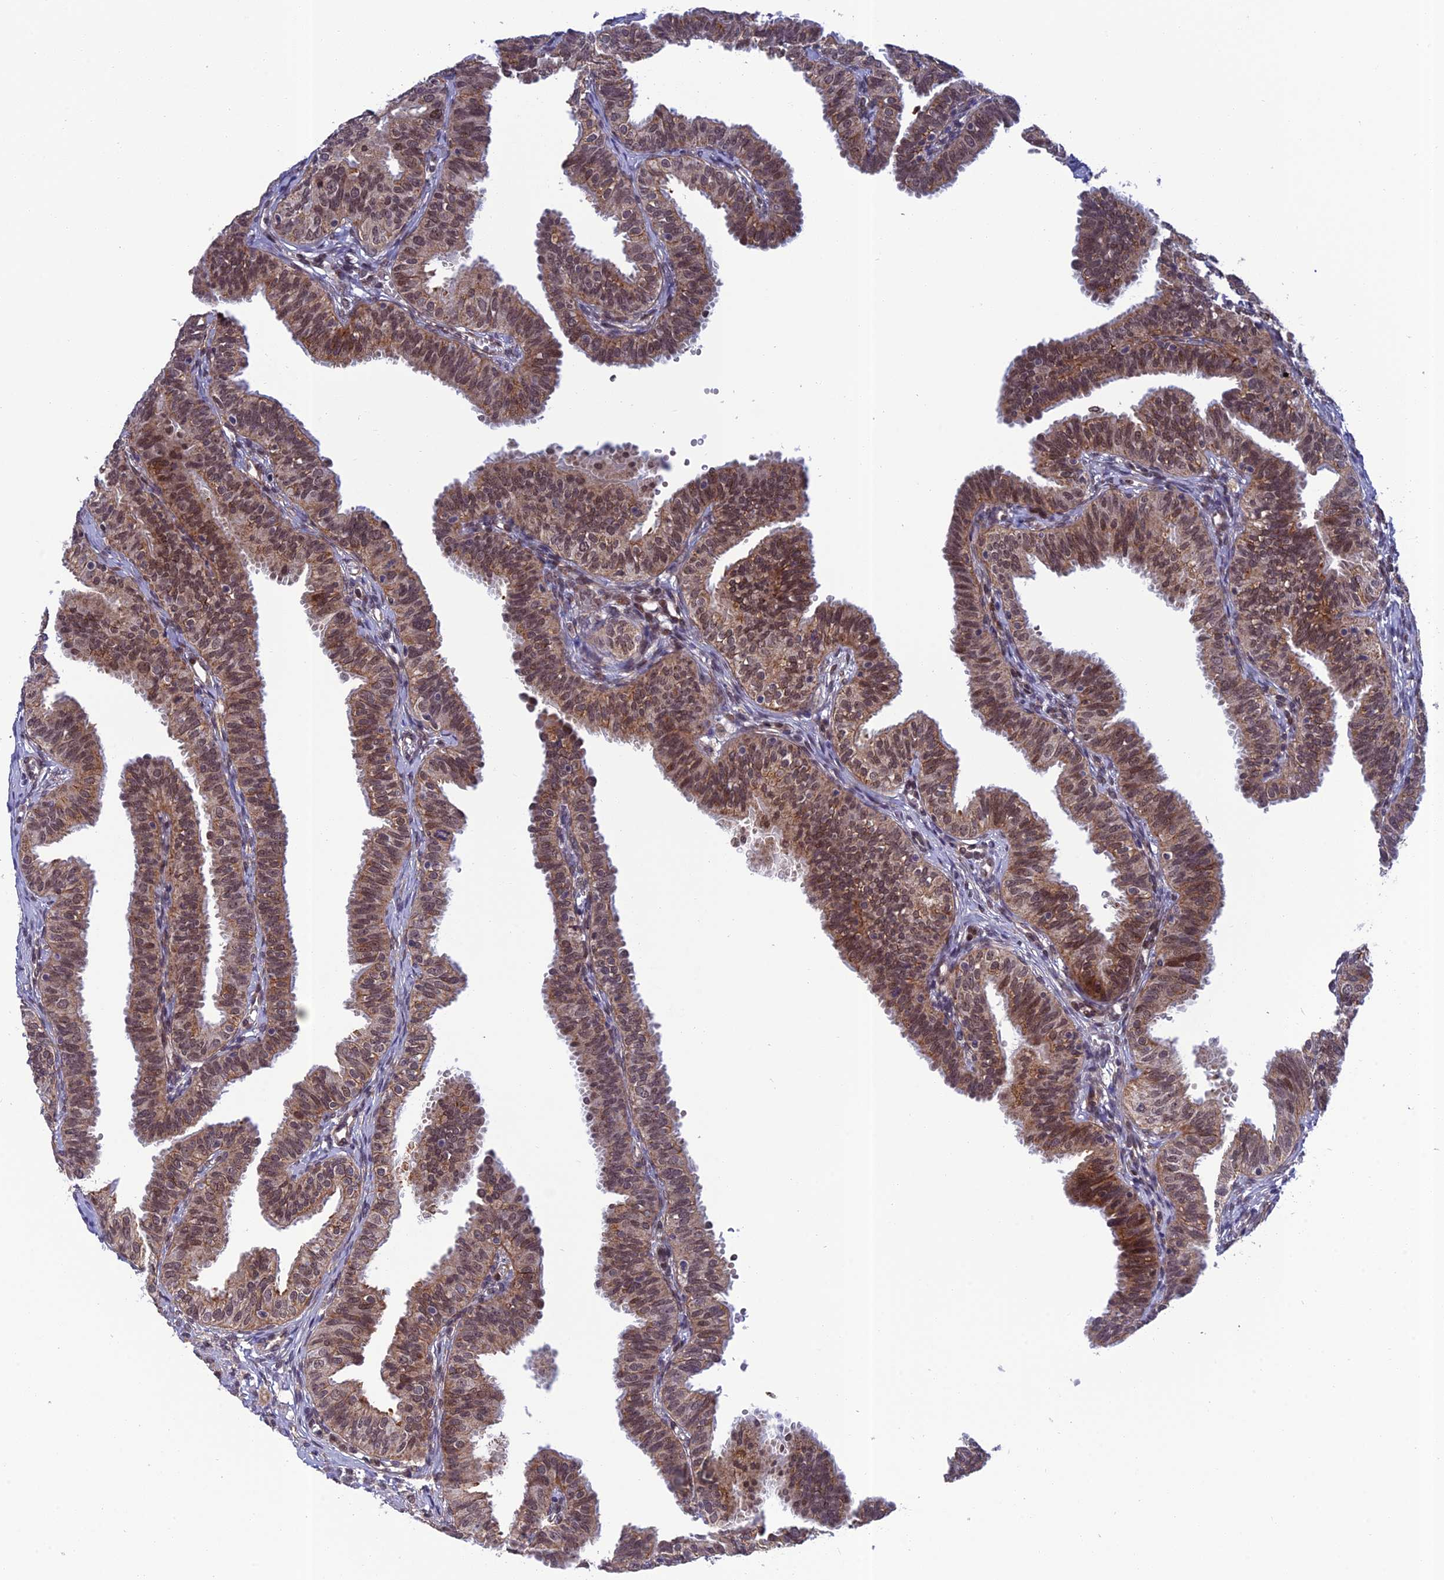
{"staining": {"intensity": "moderate", "quantity": "25%-75%", "location": "cytoplasmic/membranous,nuclear"}, "tissue": "fallopian tube", "cell_type": "Glandular cells", "image_type": "normal", "snomed": [{"axis": "morphology", "description": "Normal tissue, NOS"}, {"axis": "topography", "description": "Fallopian tube"}], "caption": "Immunohistochemistry (DAB) staining of unremarkable human fallopian tube shows moderate cytoplasmic/membranous,nuclear protein expression in approximately 25%-75% of glandular cells.", "gene": "REXO1", "patient": {"sex": "female", "age": 35}}